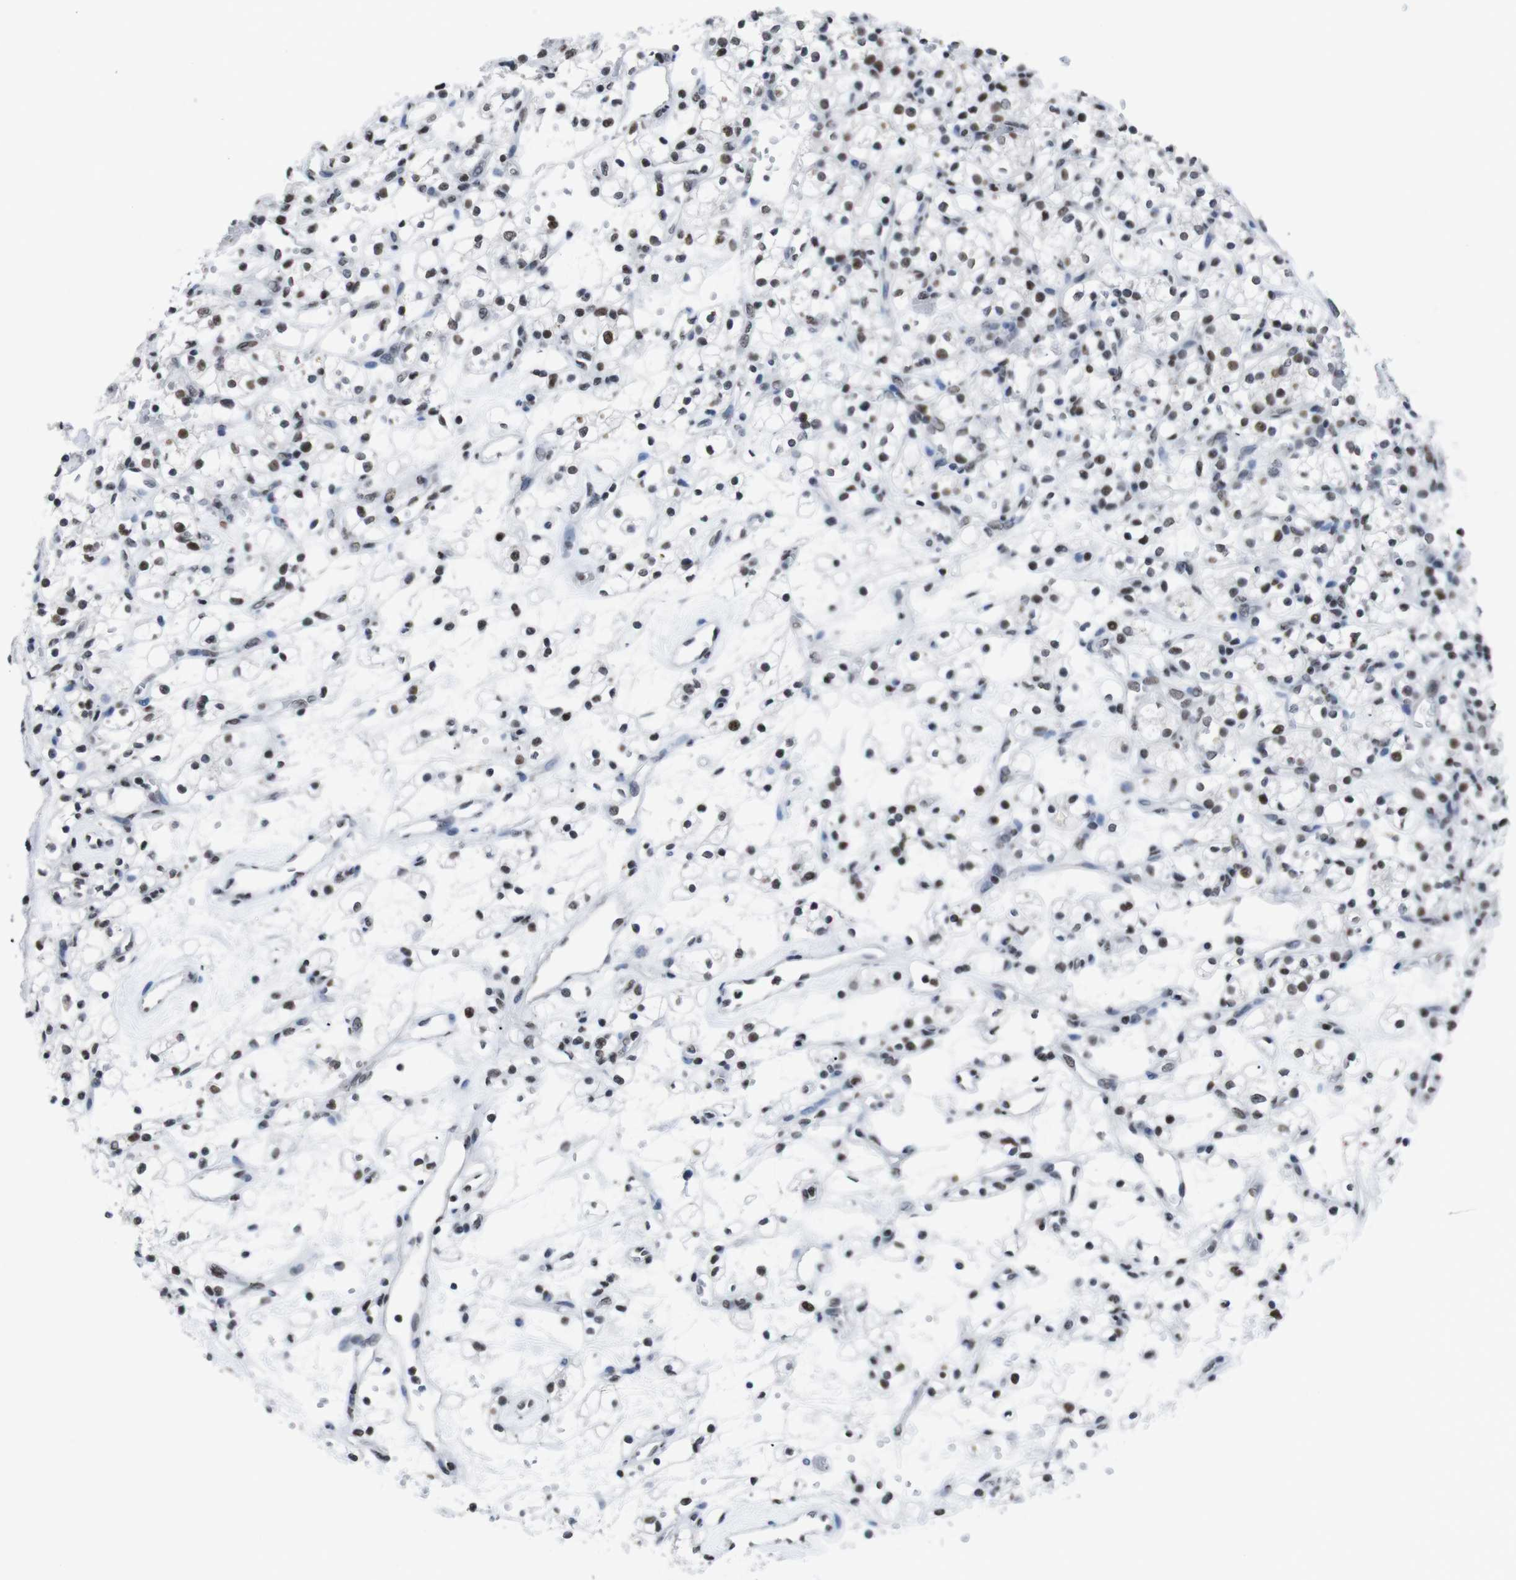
{"staining": {"intensity": "moderate", "quantity": ">75%", "location": "nuclear"}, "tissue": "renal cancer", "cell_type": "Tumor cells", "image_type": "cancer", "snomed": [{"axis": "morphology", "description": "Adenocarcinoma, NOS"}, {"axis": "topography", "description": "Kidney"}], "caption": "Tumor cells display moderate nuclear expression in approximately >75% of cells in renal cancer (adenocarcinoma).", "gene": "PIP4P2", "patient": {"sex": "female", "age": 60}}